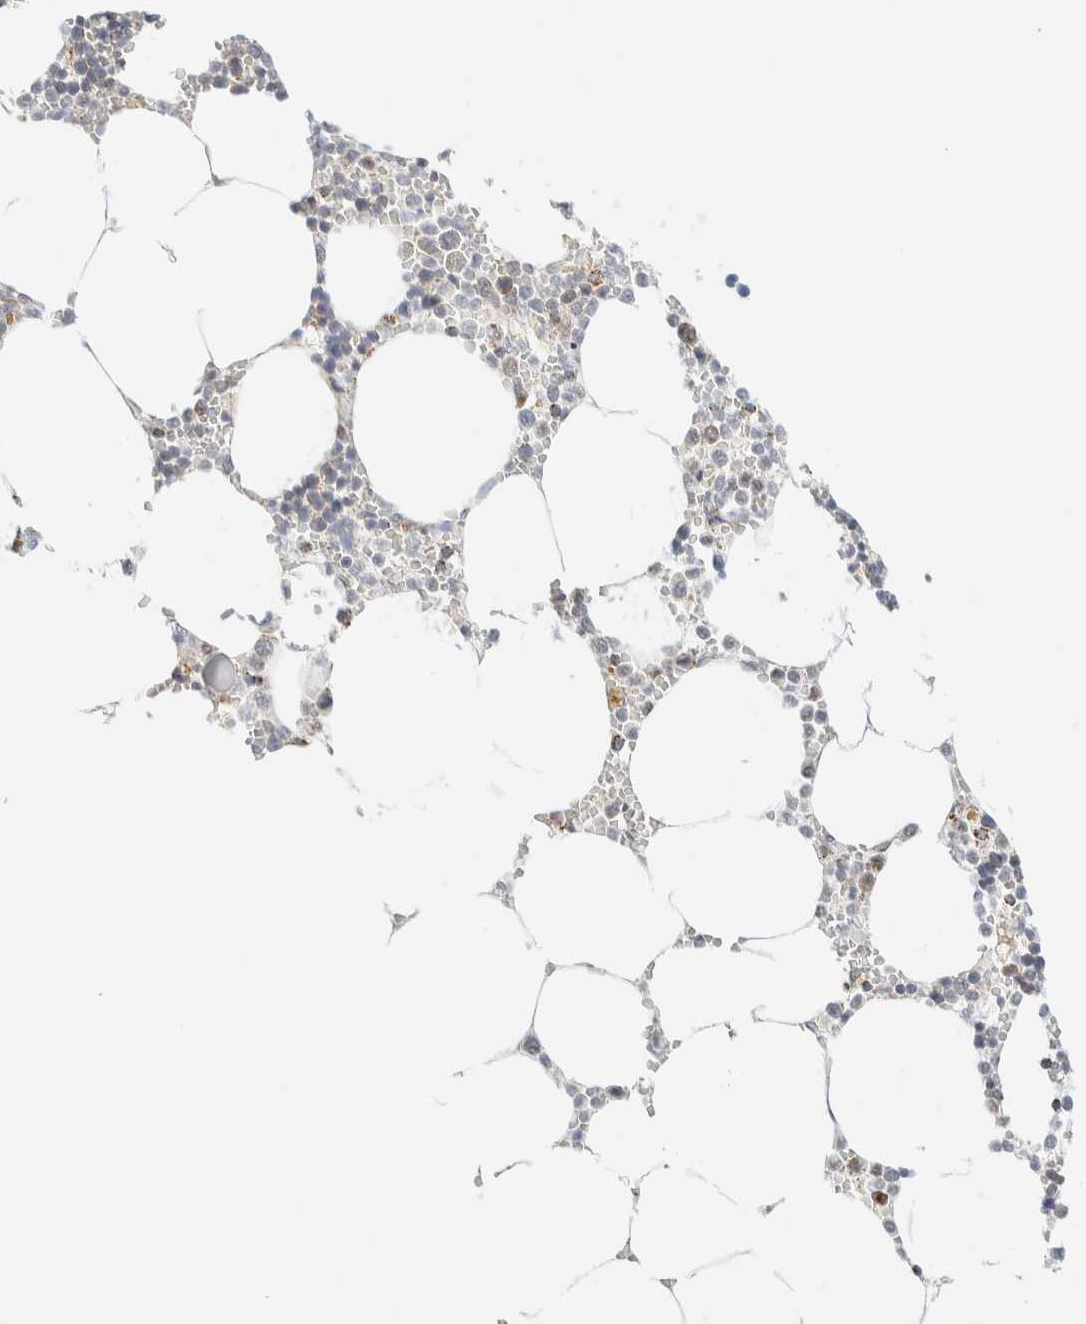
{"staining": {"intensity": "weak", "quantity": "25%-75%", "location": "cytoplasmic/membranous"}, "tissue": "bone marrow", "cell_type": "Hematopoietic cells", "image_type": "normal", "snomed": [{"axis": "morphology", "description": "Normal tissue, NOS"}, {"axis": "topography", "description": "Bone marrow"}], "caption": "Immunohistochemical staining of unremarkable bone marrow demonstrates low levels of weak cytoplasmic/membranous expression in about 25%-75% of hematopoietic cells.", "gene": "PPM1K", "patient": {"sex": "male", "age": 70}}